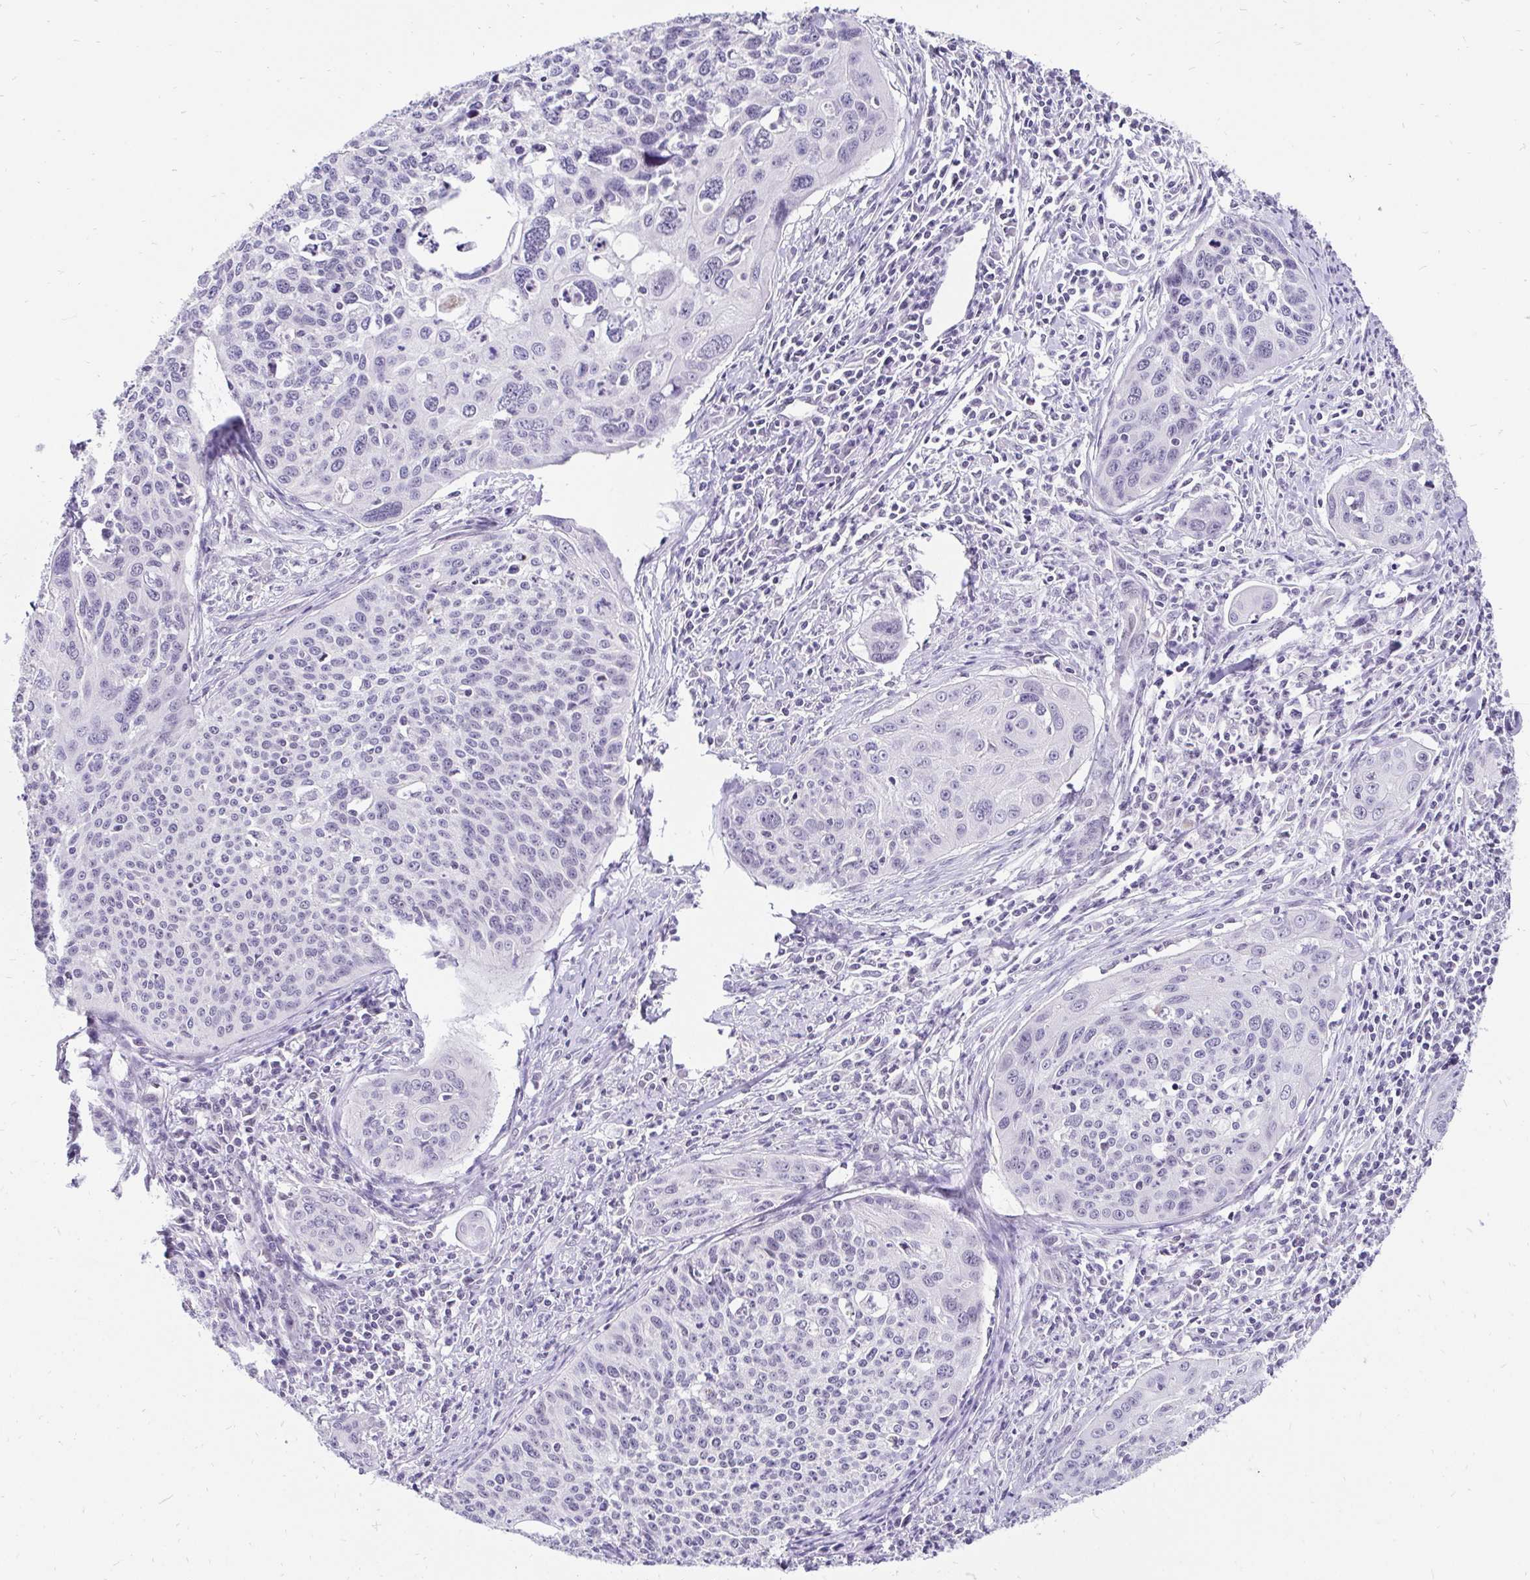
{"staining": {"intensity": "negative", "quantity": "none", "location": "none"}, "tissue": "cervical cancer", "cell_type": "Tumor cells", "image_type": "cancer", "snomed": [{"axis": "morphology", "description": "Squamous cell carcinoma, NOS"}, {"axis": "topography", "description": "Cervix"}], "caption": "The image shows no significant positivity in tumor cells of cervical cancer (squamous cell carcinoma).", "gene": "ZNF860", "patient": {"sex": "female", "age": 31}}